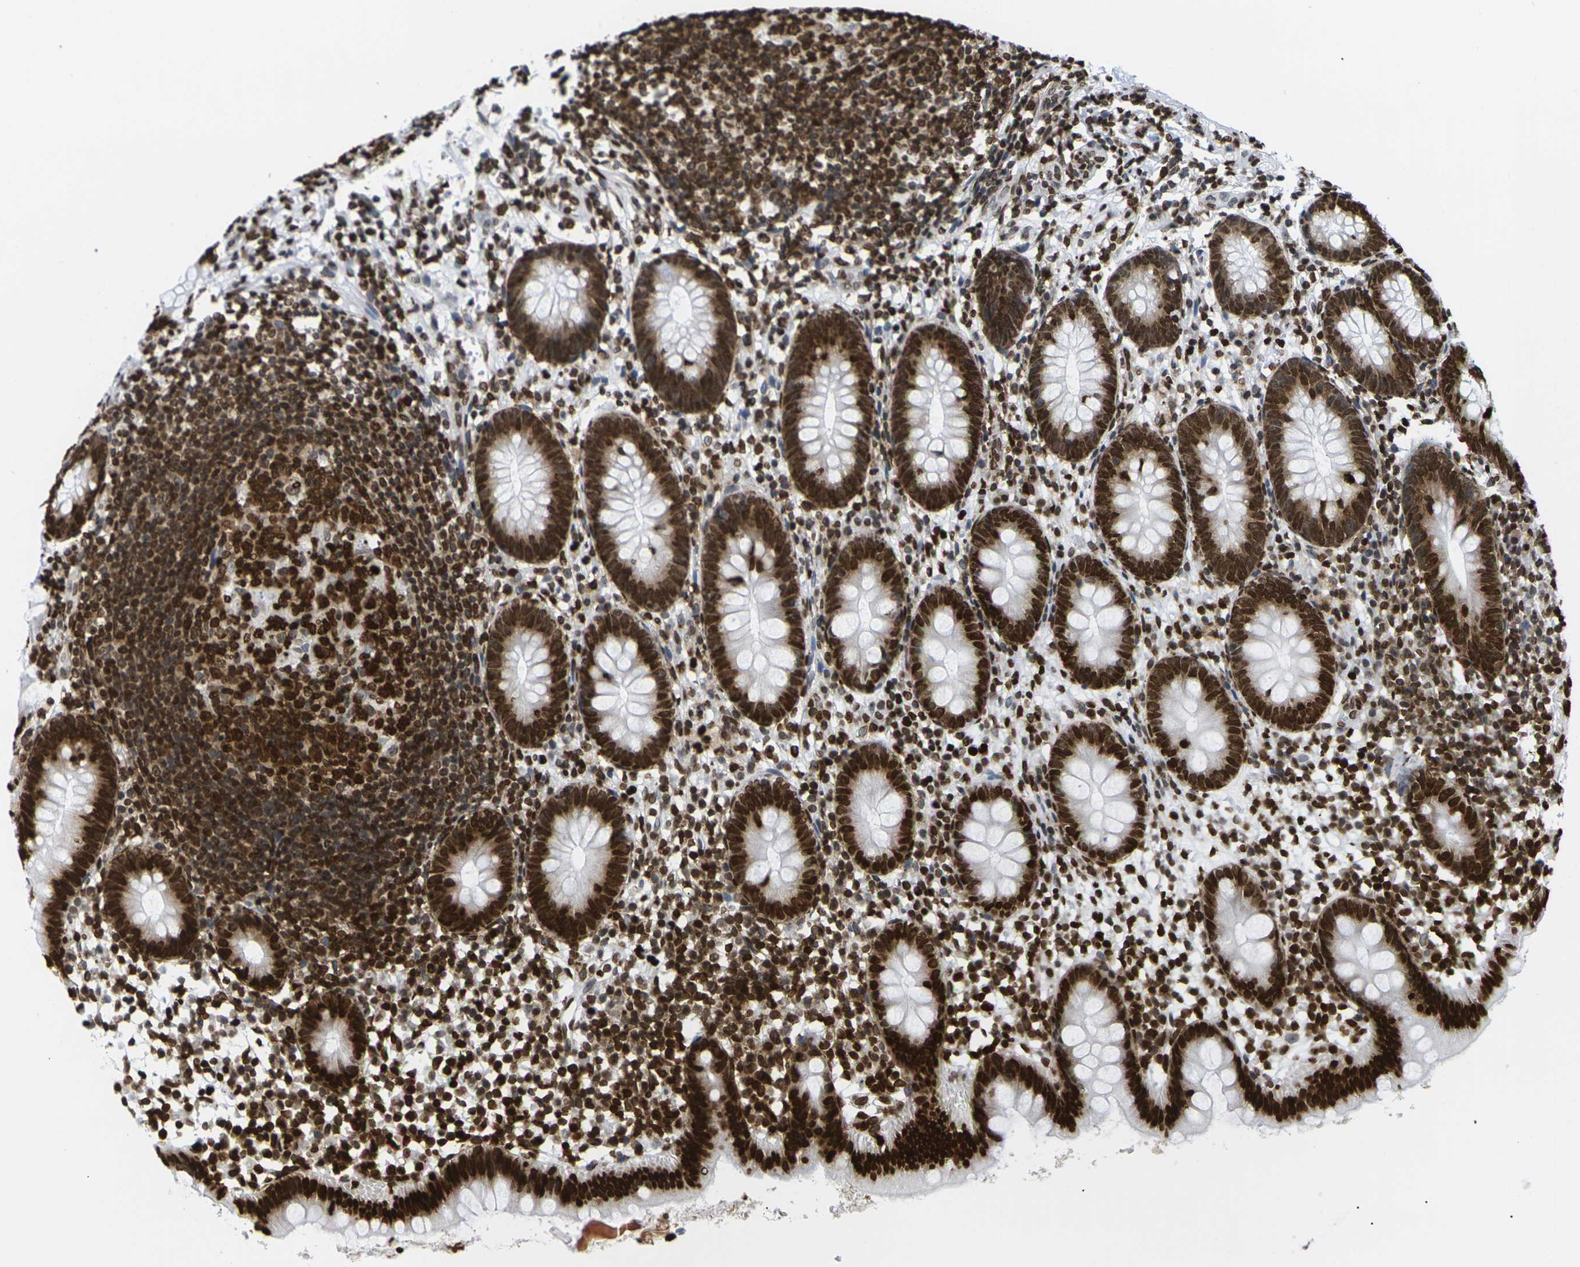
{"staining": {"intensity": "strong", "quantity": ">75%", "location": "nuclear"}, "tissue": "appendix", "cell_type": "Glandular cells", "image_type": "normal", "snomed": [{"axis": "morphology", "description": "Normal tissue, NOS"}, {"axis": "topography", "description": "Appendix"}], "caption": "Immunohistochemistry (IHC) (DAB) staining of unremarkable appendix displays strong nuclear protein expression in about >75% of glandular cells. The staining was performed using DAB (3,3'-diaminobenzidine), with brown indicating positive protein expression. Nuclei are stained blue with hematoxylin.", "gene": "H2AC21", "patient": {"sex": "female", "age": 20}}